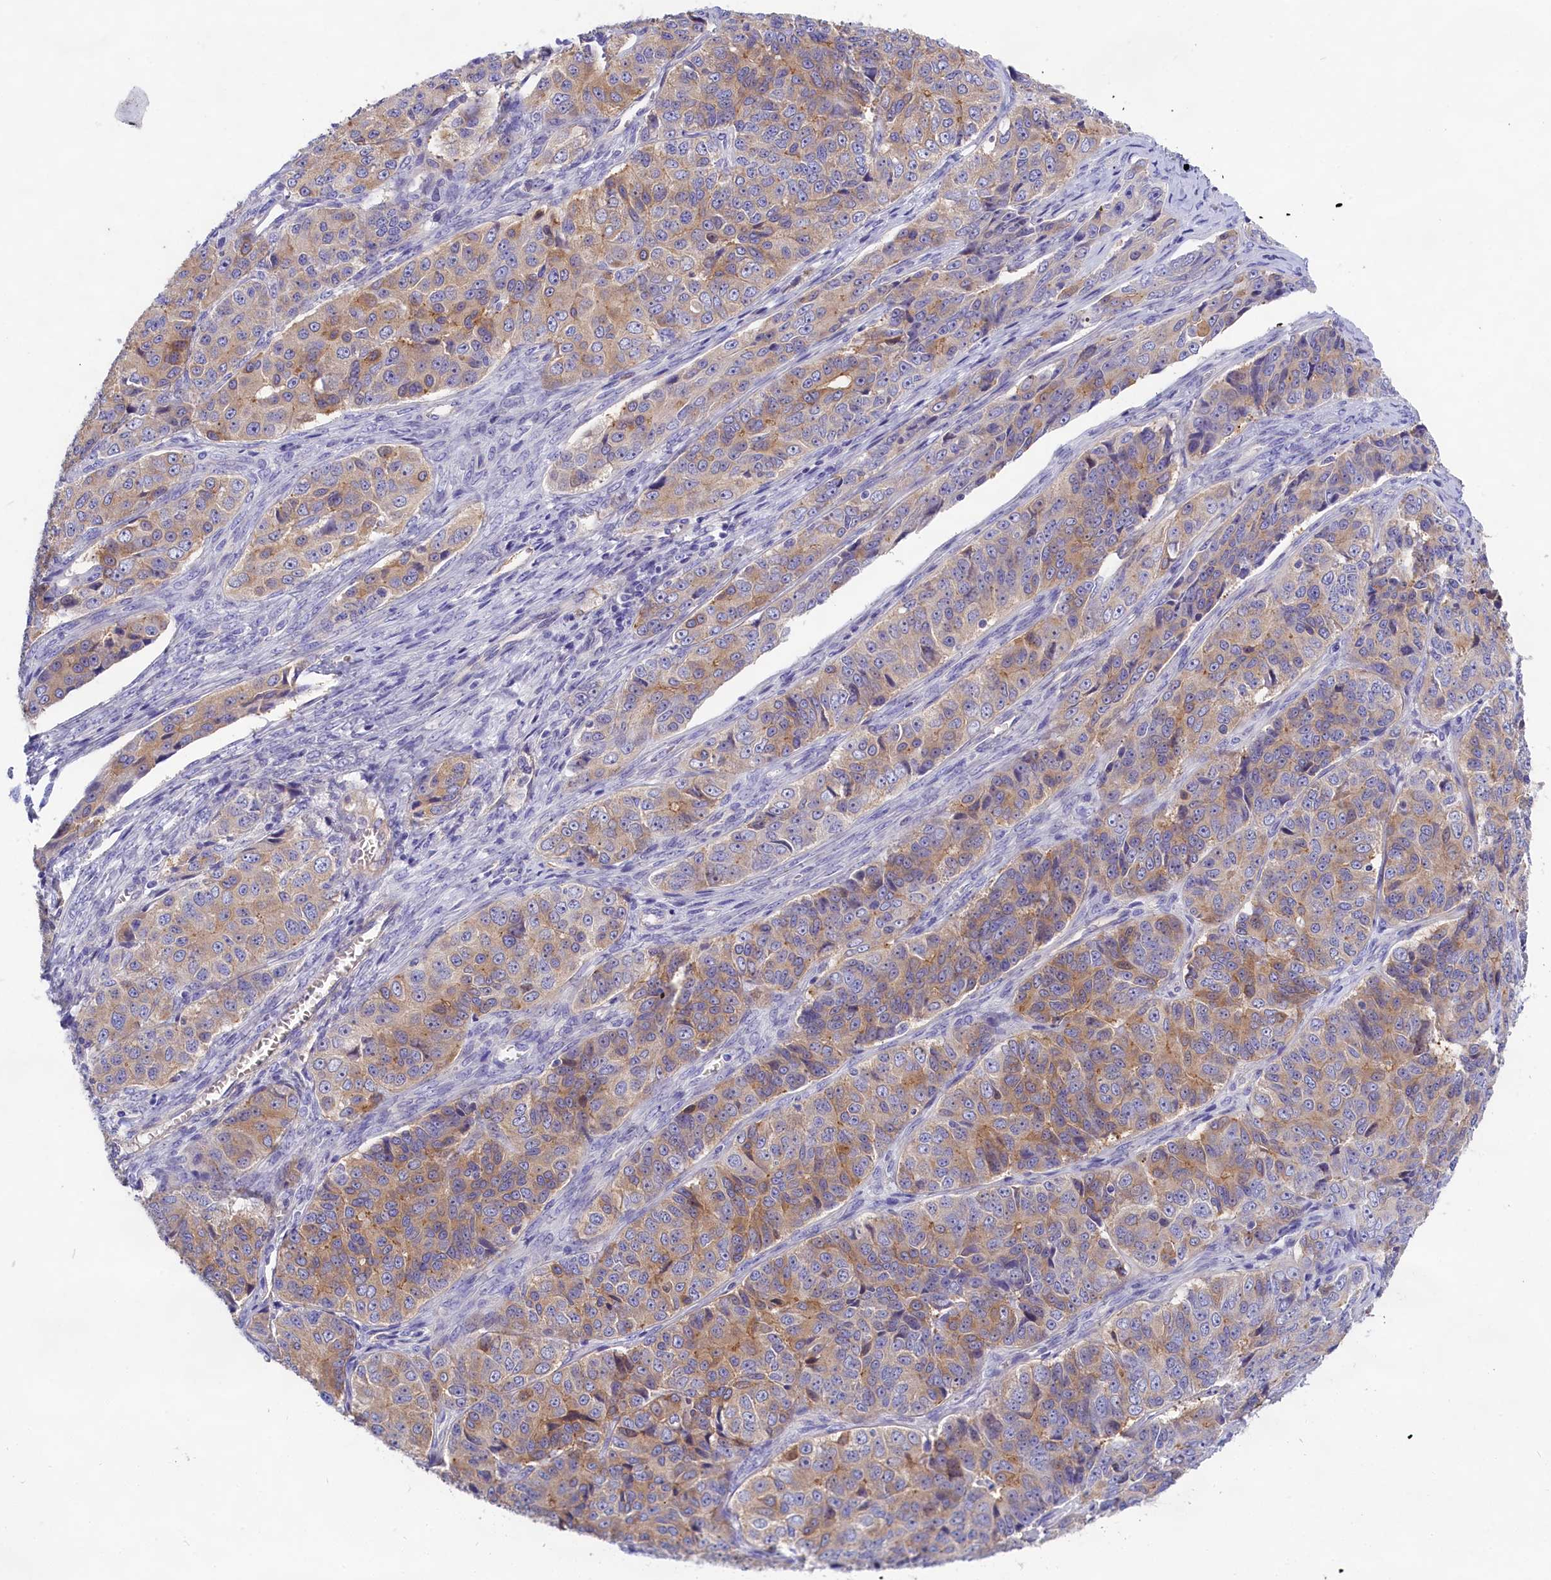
{"staining": {"intensity": "moderate", "quantity": "25%-75%", "location": "cytoplasmic/membranous"}, "tissue": "ovarian cancer", "cell_type": "Tumor cells", "image_type": "cancer", "snomed": [{"axis": "morphology", "description": "Carcinoma, endometroid"}, {"axis": "topography", "description": "Ovary"}], "caption": "Approximately 25%-75% of tumor cells in ovarian cancer (endometroid carcinoma) exhibit moderate cytoplasmic/membranous protein expression as visualized by brown immunohistochemical staining.", "gene": "PPP1R13L", "patient": {"sex": "female", "age": 51}}